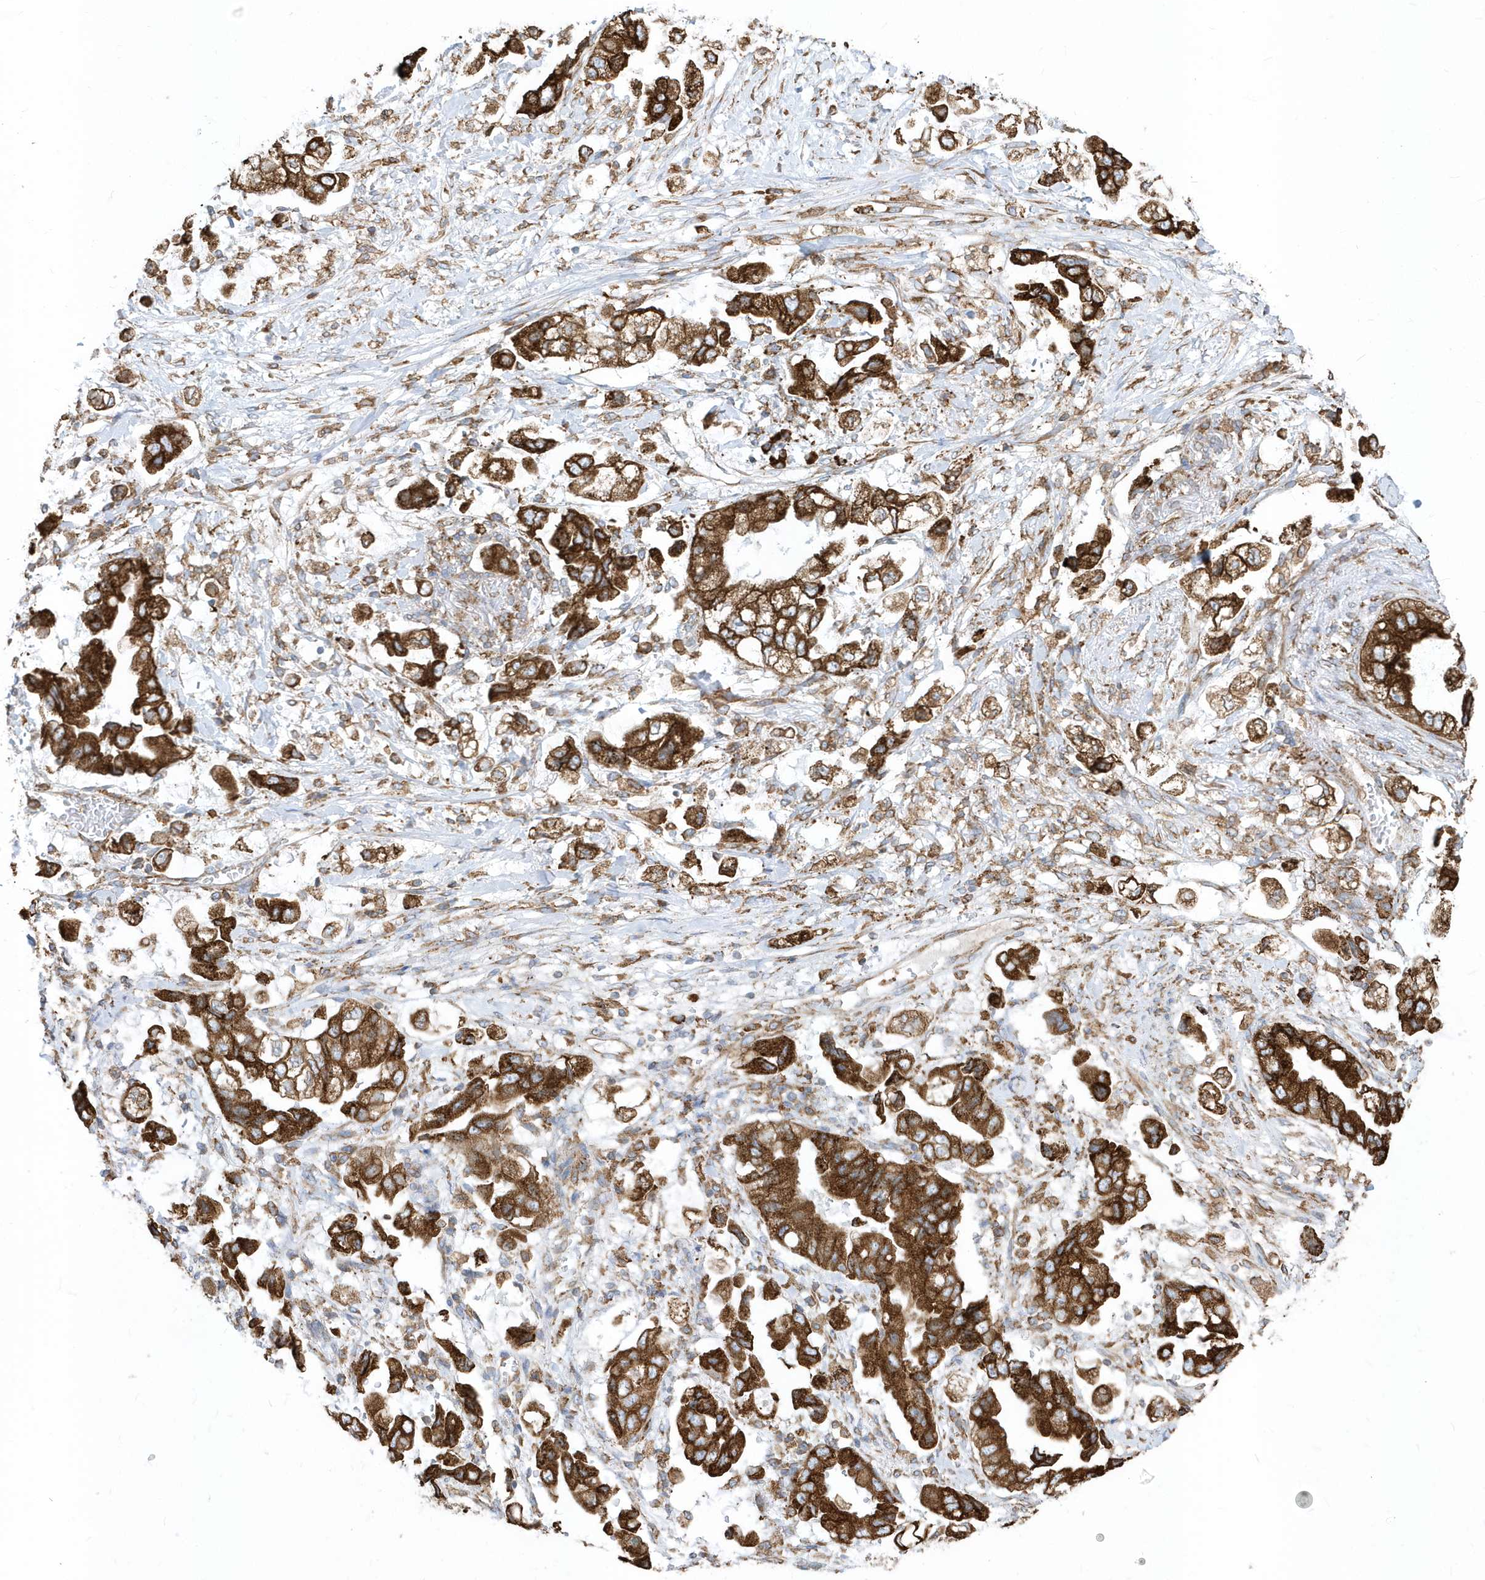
{"staining": {"intensity": "strong", "quantity": ">75%", "location": "cytoplasmic/membranous"}, "tissue": "stomach cancer", "cell_type": "Tumor cells", "image_type": "cancer", "snomed": [{"axis": "morphology", "description": "Adenocarcinoma, NOS"}, {"axis": "topography", "description": "Stomach"}], "caption": "A brown stain labels strong cytoplasmic/membranous expression of a protein in adenocarcinoma (stomach) tumor cells.", "gene": "PDIA6", "patient": {"sex": "male", "age": 62}}